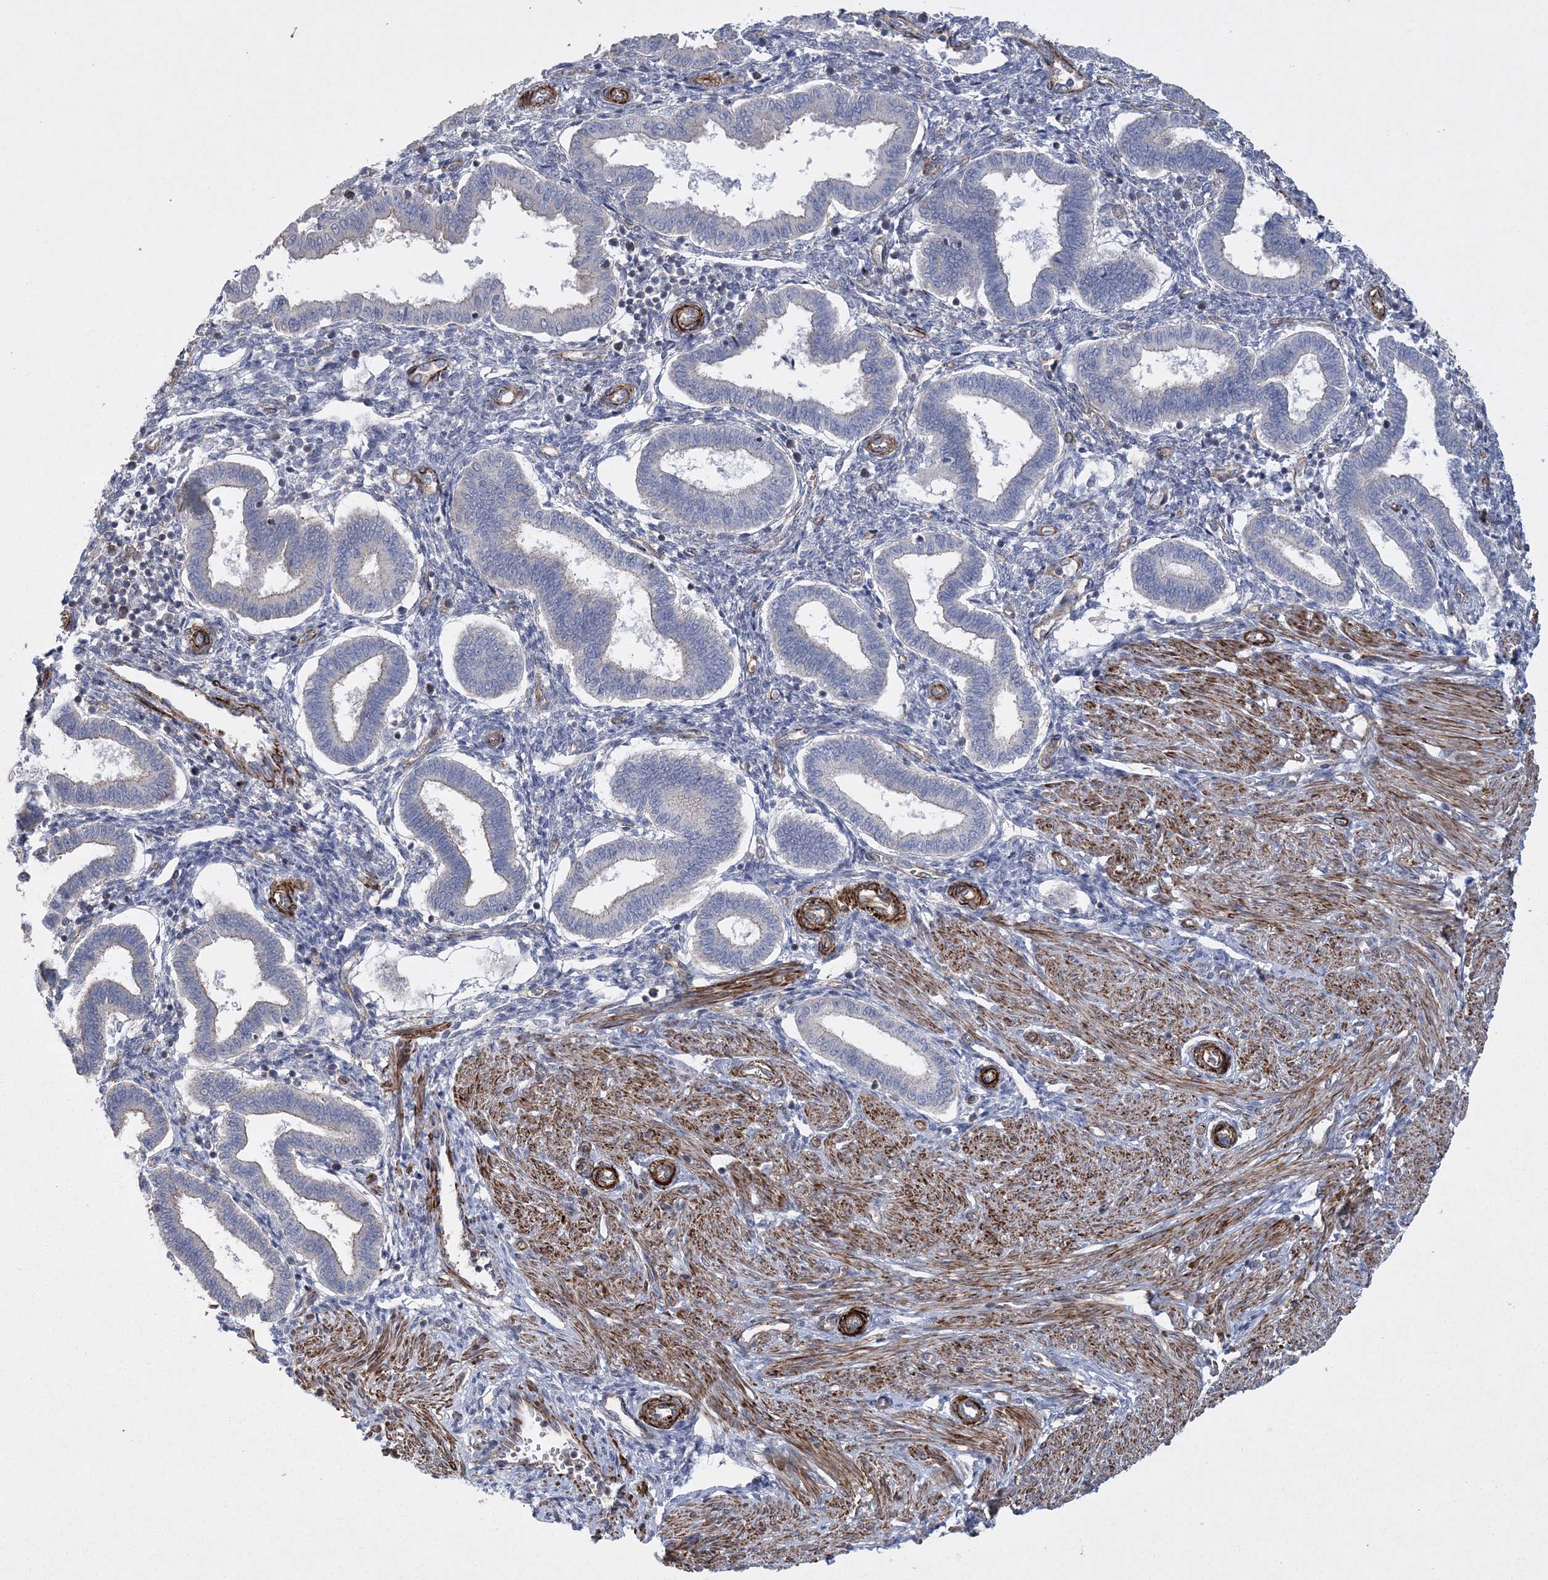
{"staining": {"intensity": "negative", "quantity": "none", "location": "none"}, "tissue": "endometrium", "cell_type": "Cells in endometrial stroma", "image_type": "normal", "snomed": [{"axis": "morphology", "description": "Normal tissue, NOS"}, {"axis": "topography", "description": "Endometrium"}], "caption": "This is an IHC micrograph of normal human endometrium. There is no staining in cells in endometrial stroma.", "gene": "ARSJ", "patient": {"sex": "female", "age": 24}}